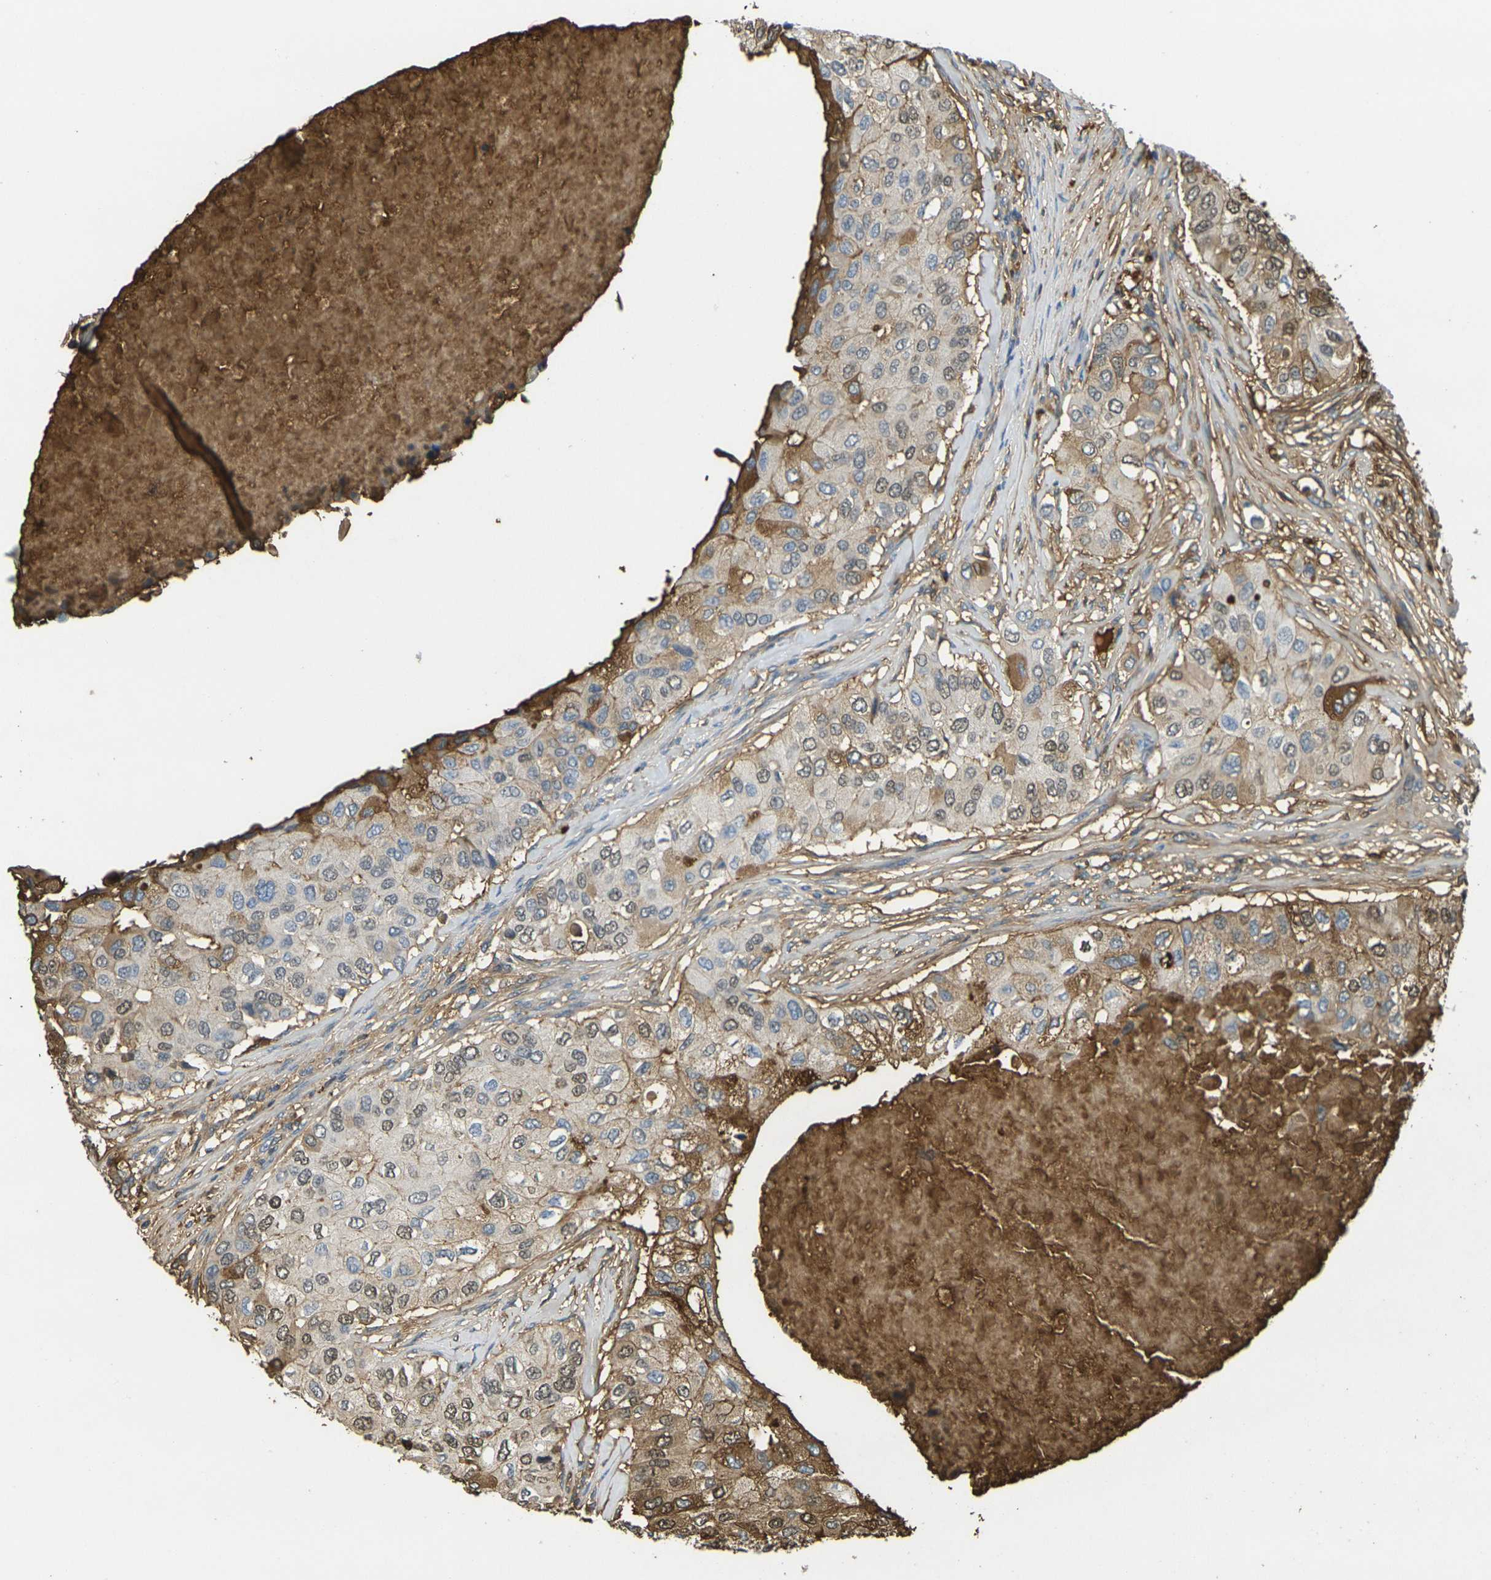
{"staining": {"intensity": "weak", "quantity": "25%-75%", "location": "cytoplasmic/membranous,nuclear"}, "tissue": "breast cancer", "cell_type": "Tumor cells", "image_type": "cancer", "snomed": [{"axis": "morphology", "description": "Normal tissue, NOS"}, {"axis": "morphology", "description": "Duct carcinoma"}, {"axis": "topography", "description": "Breast"}], "caption": "This image demonstrates IHC staining of human breast cancer (invasive ductal carcinoma), with low weak cytoplasmic/membranous and nuclear expression in approximately 25%-75% of tumor cells.", "gene": "PLCD1", "patient": {"sex": "female", "age": 49}}